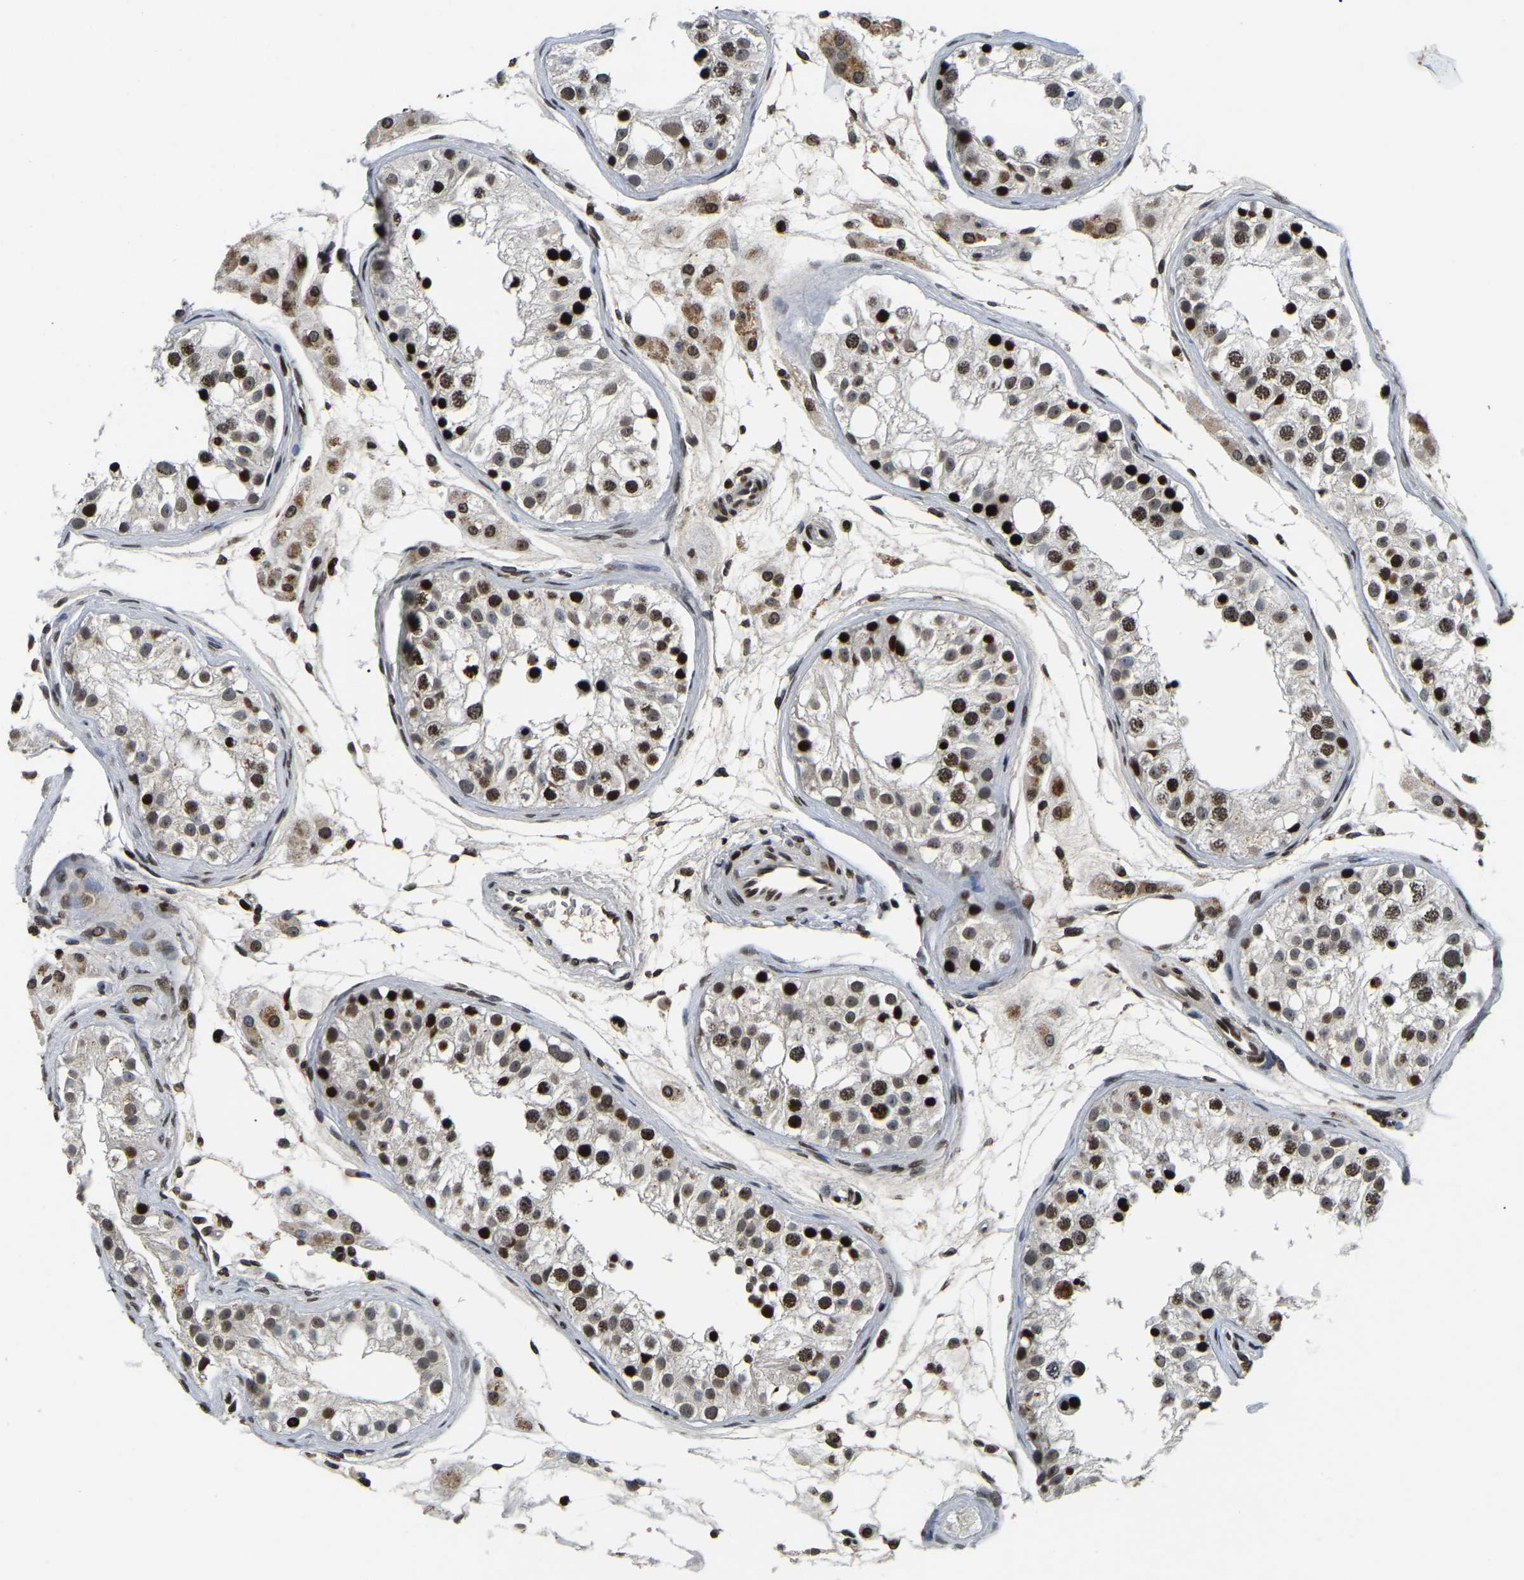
{"staining": {"intensity": "moderate", "quantity": ">75%", "location": "nuclear"}, "tissue": "testis", "cell_type": "Cells in seminiferous ducts", "image_type": "normal", "snomed": [{"axis": "morphology", "description": "Normal tissue, NOS"}, {"axis": "morphology", "description": "Adenocarcinoma, metastatic, NOS"}, {"axis": "topography", "description": "Testis"}], "caption": "DAB (3,3'-diaminobenzidine) immunohistochemical staining of normal testis reveals moderate nuclear protein staining in approximately >75% of cells in seminiferous ducts. The protein of interest is shown in brown color, while the nuclei are stained blue.", "gene": "LRRC61", "patient": {"sex": "male", "age": 26}}